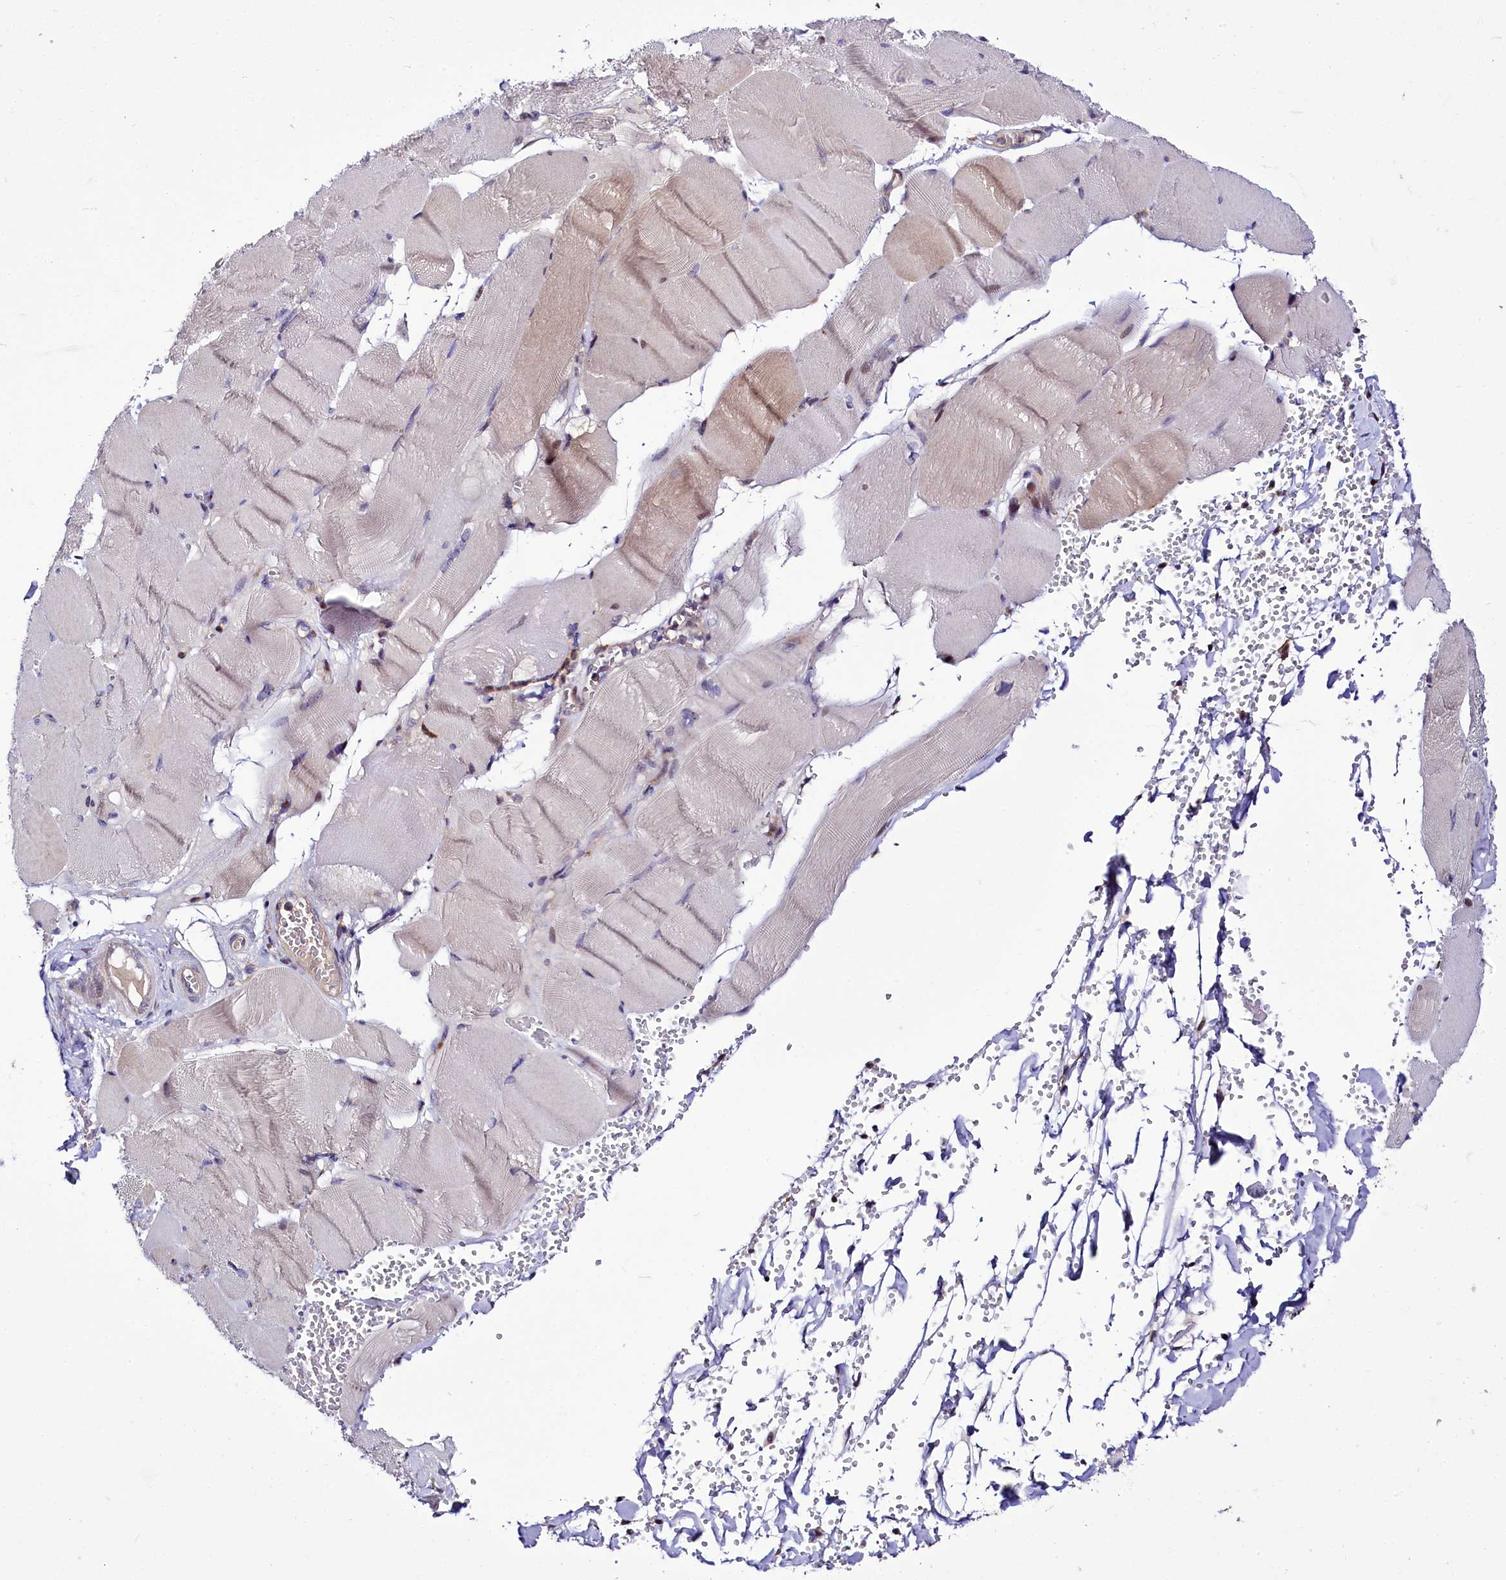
{"staining": {"intensity": "negative", "quantity": "none", "location": "none"}, "tissue": "adipose tissue", "cell_type": "Adipocytes", "image_type": "normal", "snomed": [{"axis": "morphology", "description": "Normal tissue, NOS"}, {"axis": "topography", "description": "Skeletal muscle"}, {"axis": "topography", "description": "Peripheral nerve tissue"}], "caption": "An image of adipose tissue stained for a protein displays no brown staining in adipocytes.", "gene": "ZC3H12C", "patient": {"sex": "female", "age": 55}}